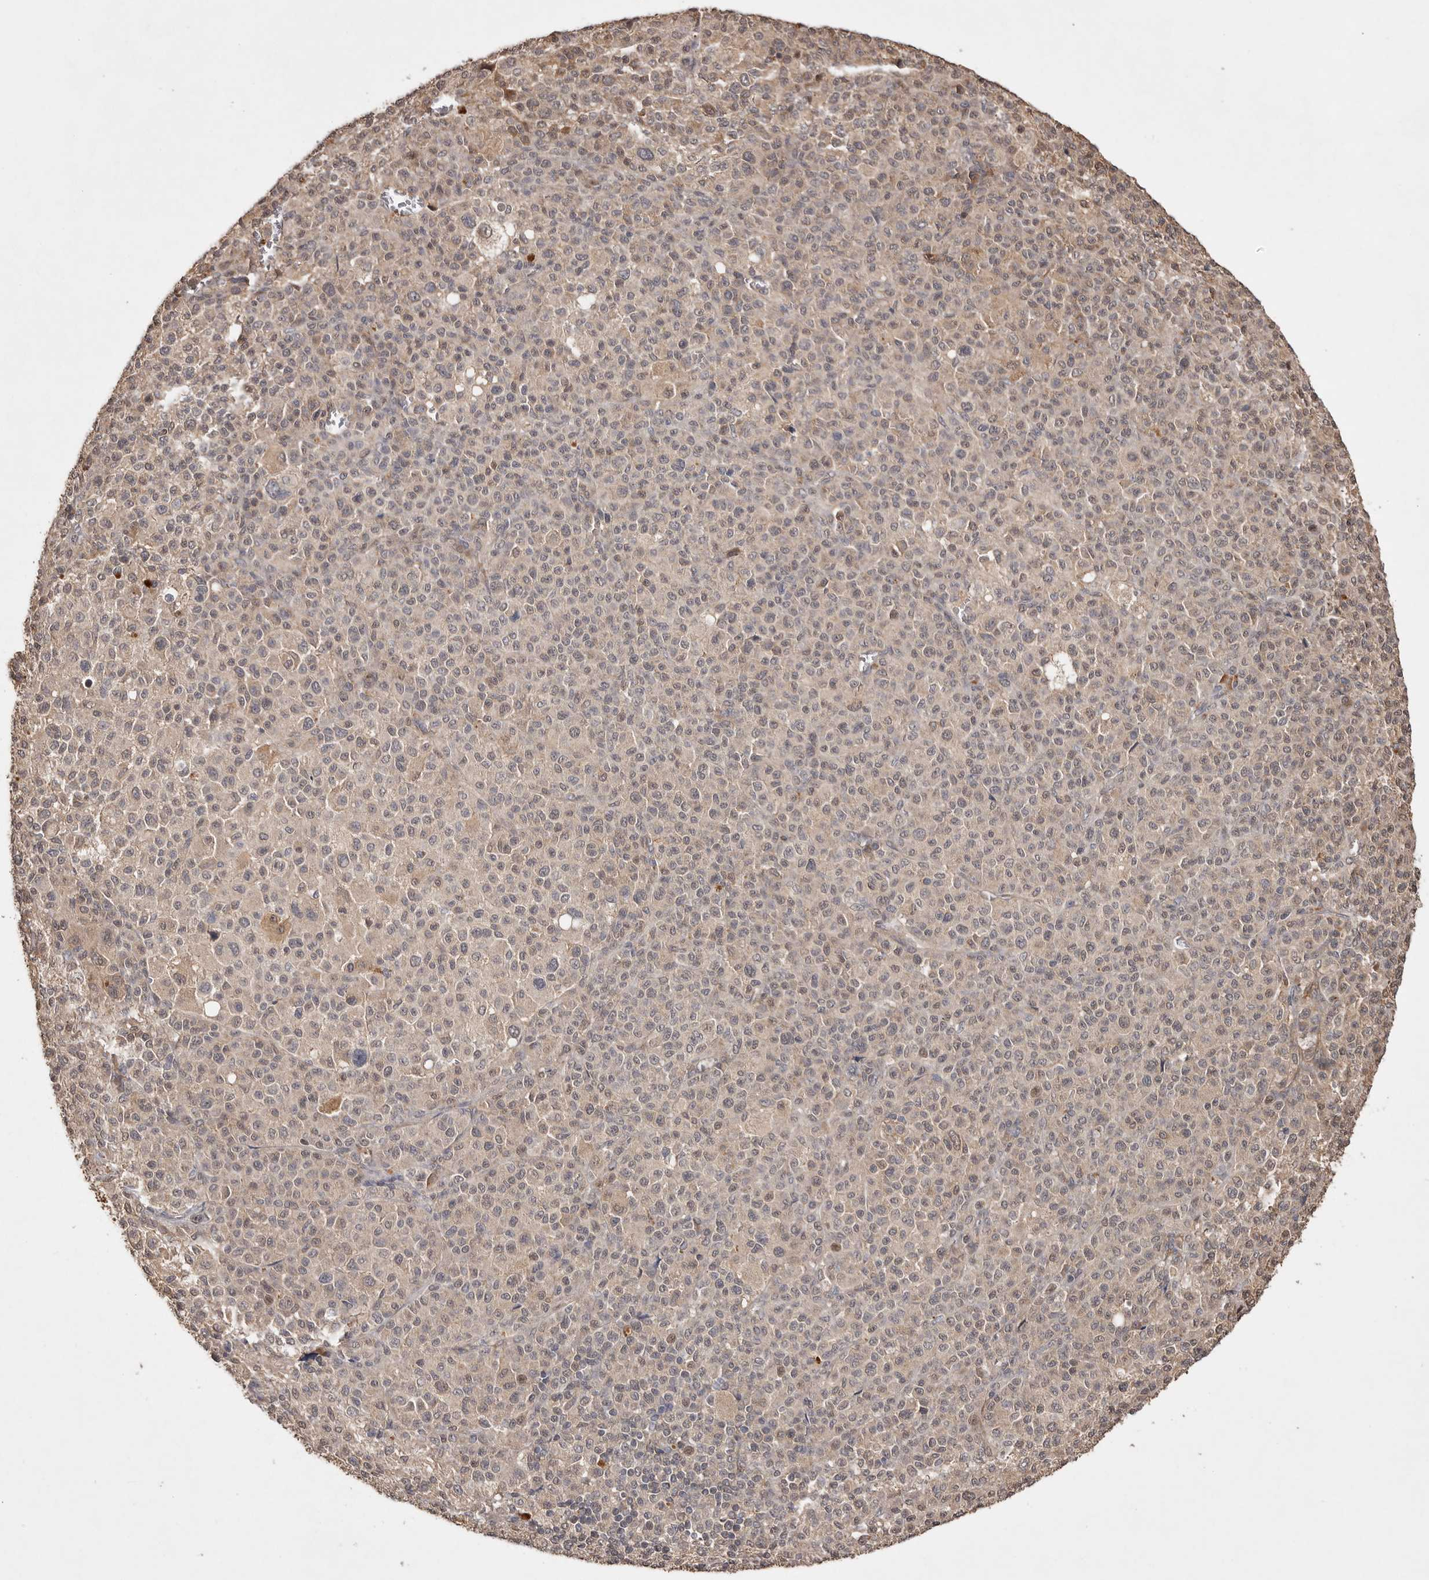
{"staining": {"intensity": "weak", "quantity": "<25%", "location": "cytoplasmic/membranous"}, "tissue": "melanoma", "cell_type": "Tumor cells", "image_type": "cancer", "snomed": [{"axis": "morphology", "description": "Malignant melanoma, Metastatic site"}, {"axis": "topography", "description": "Skin"}], "caption": "Protein analysis of melanoma reveals no significant positivity in tumor cells.", "gene": "VN1R4", "patient": {"sex": "female", "age": 74}}